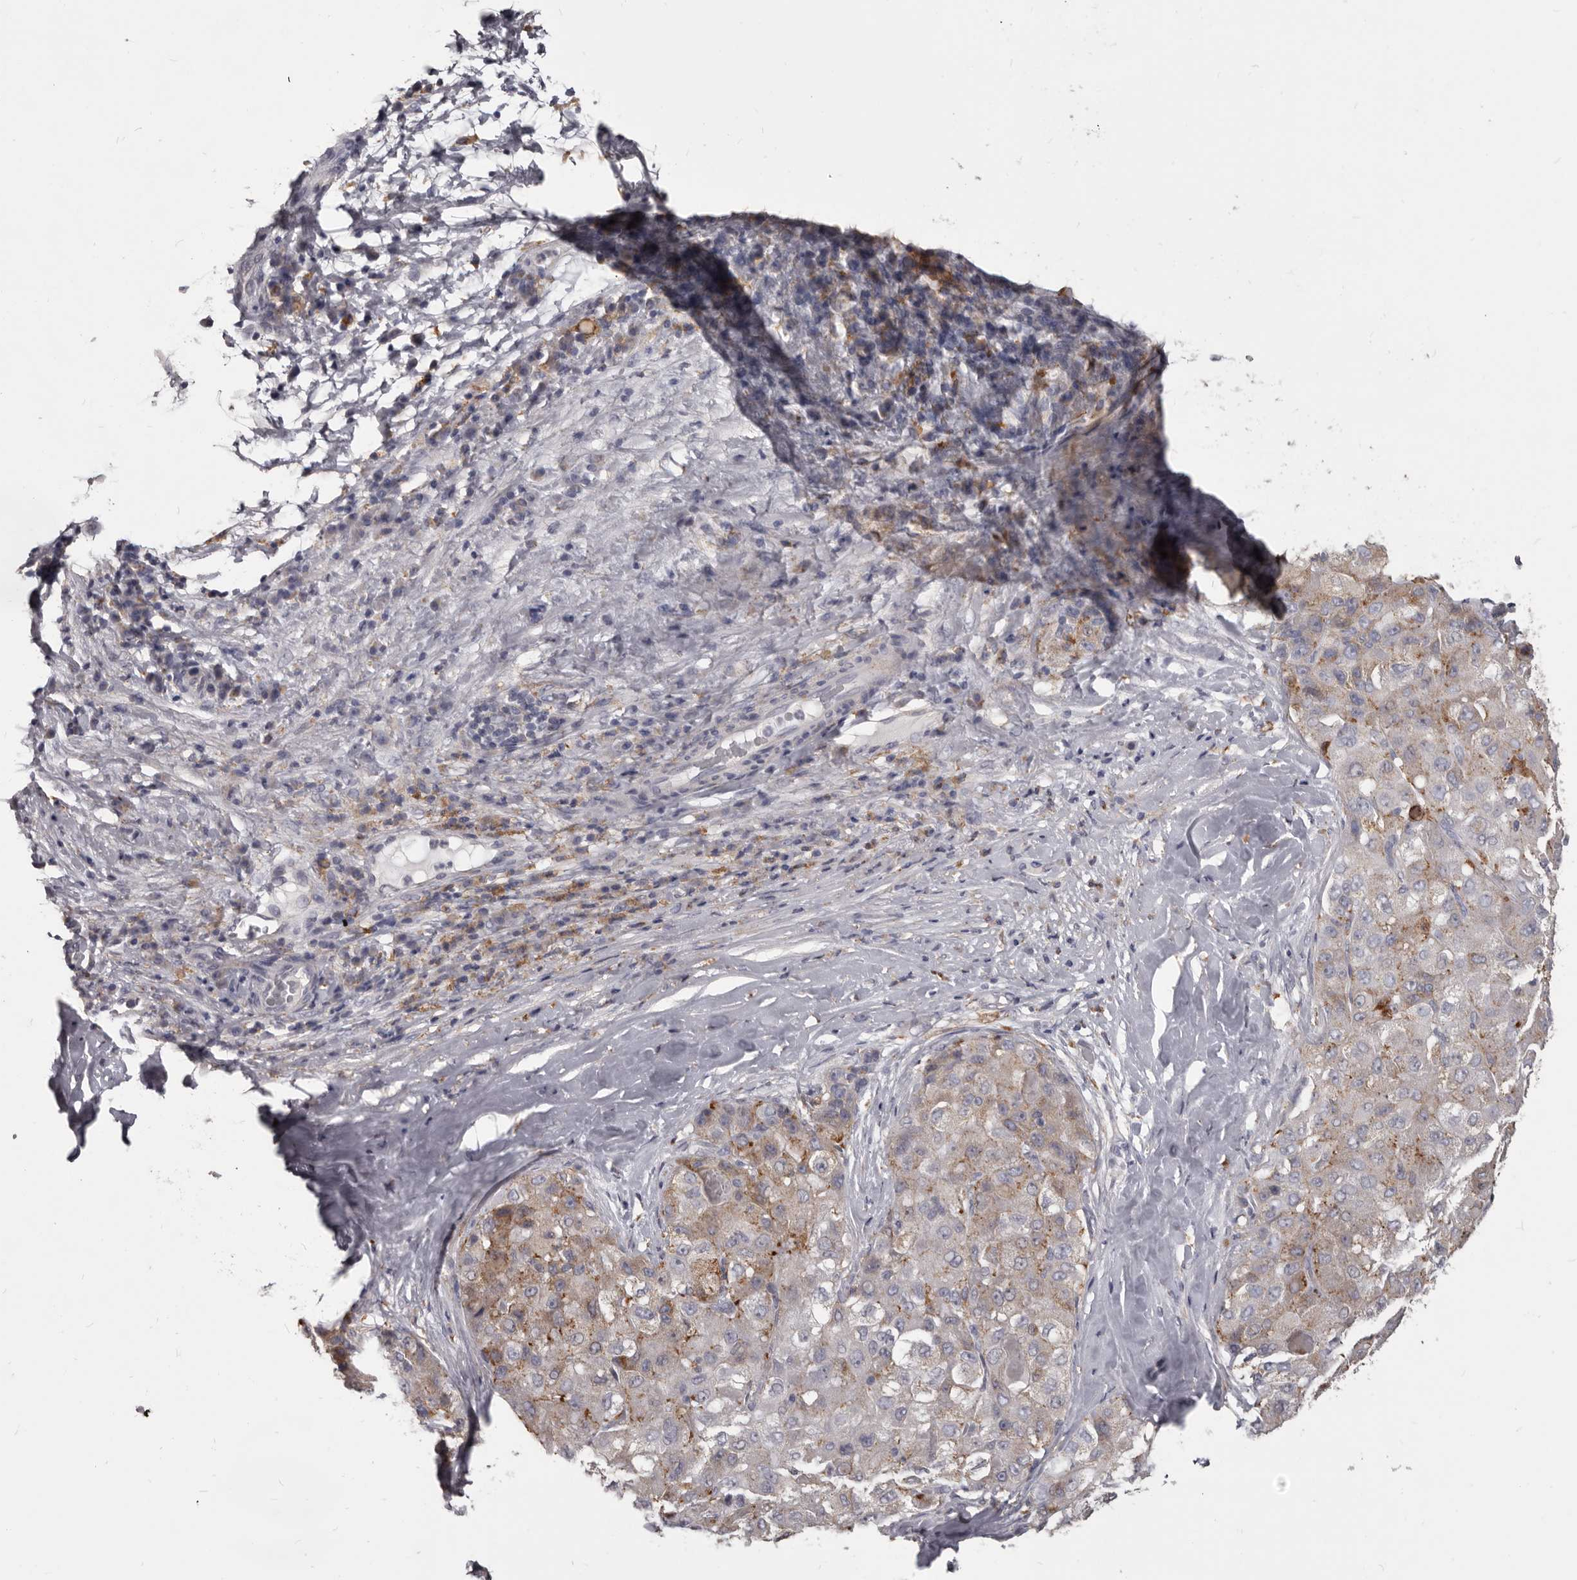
{"staining": {"intensity": "weak", "quantity": ">75%", "location": "cytoplasmic/membranous"}, "tissue": "liver cancer", "cell_type": "Tumor cells", "image_type": "cancer", "snomed": [{"axis": "morphology", "description": "Carcinoma, Hepatocellular, NOS"}, {"axis": "topography", "description": "Liver"}], "caption": "About >75% of tumor cells in human hepatocellular carcinoma (liver) exhibit weak cytoplasmic/membranous protein expression as visualized by brown immunohistochemical staining.", "gene": "PI4K2A", "patient": {"sex": "male", "age": 80}}